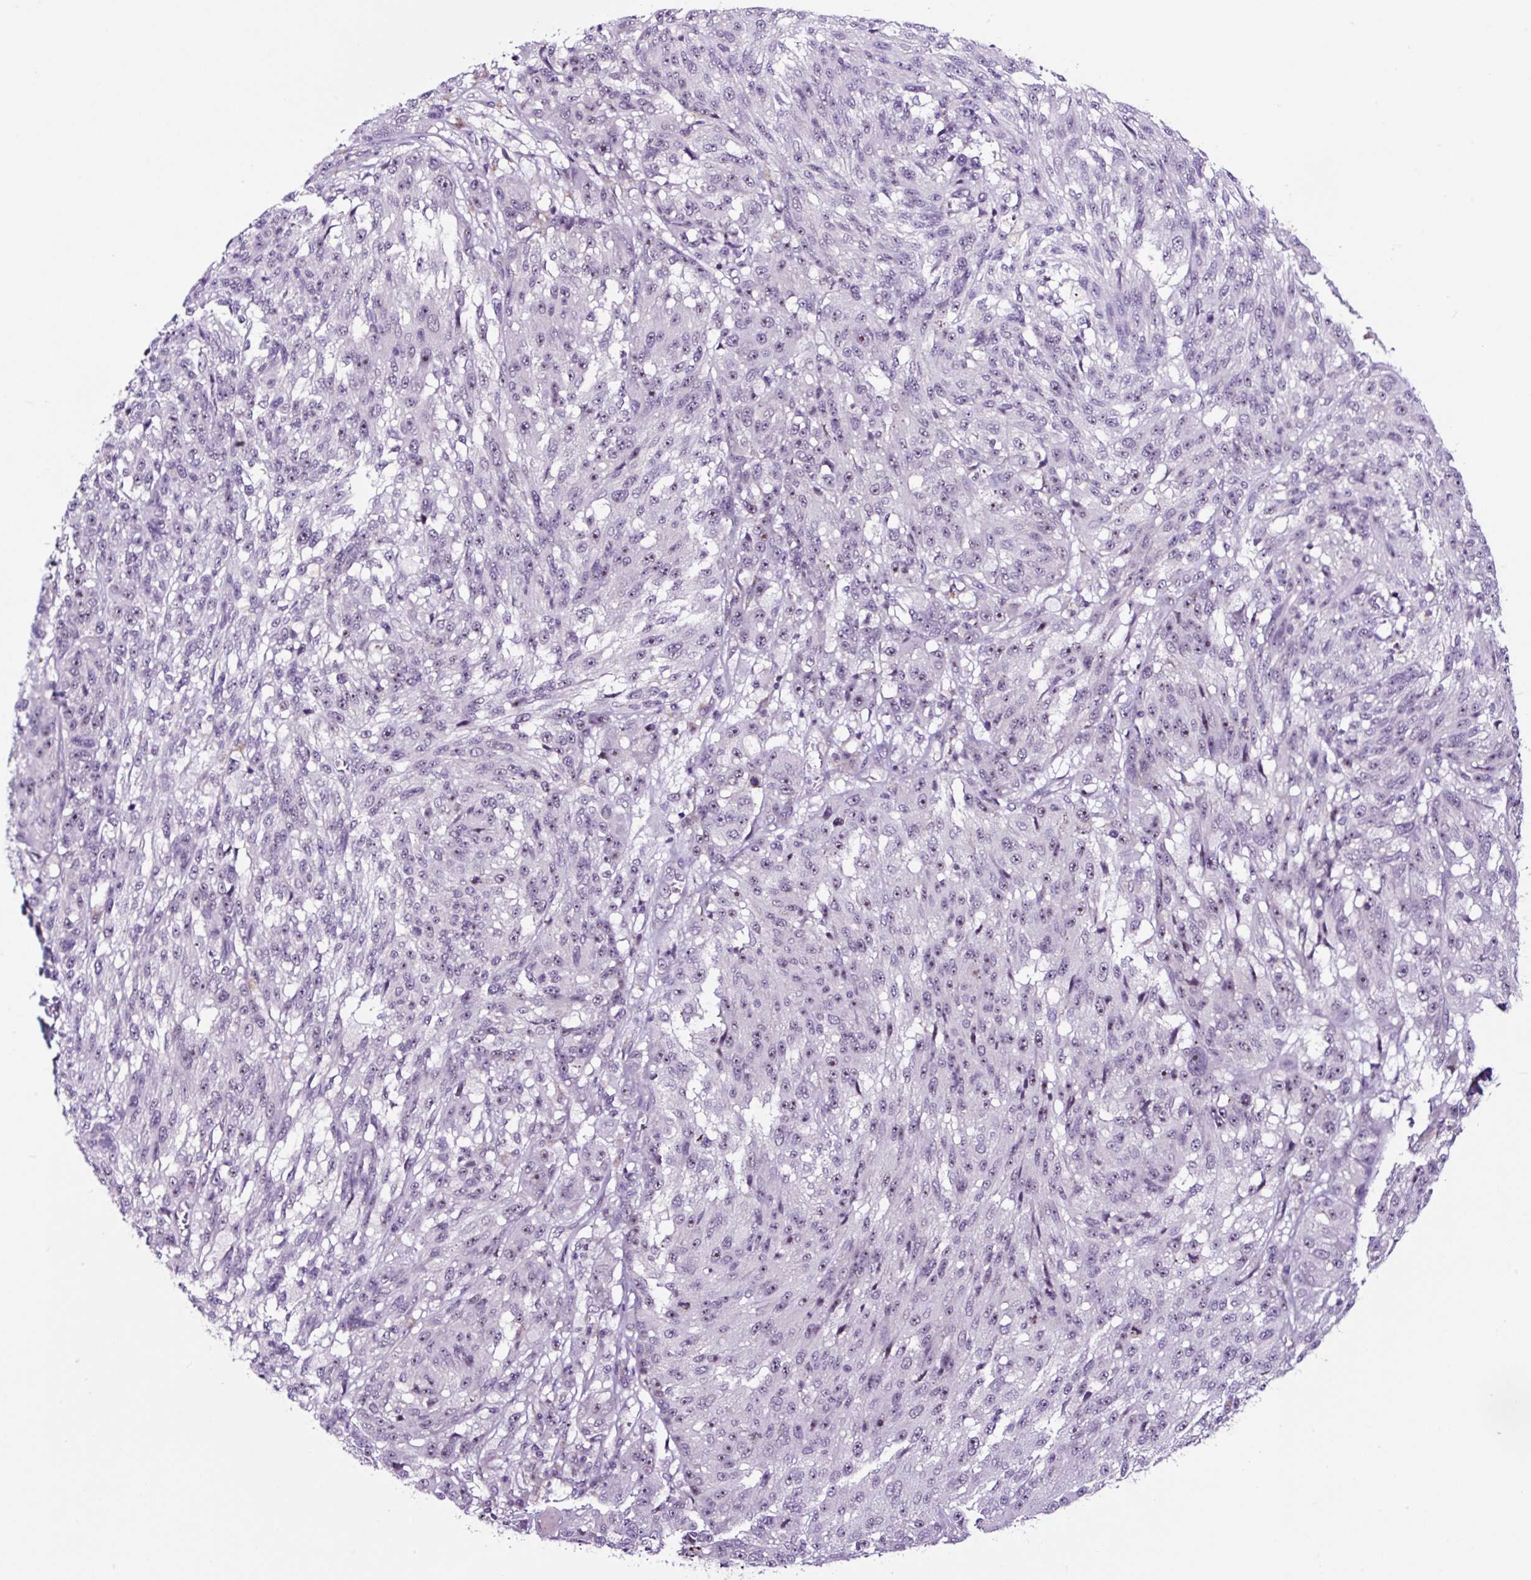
{"staining": {"intensity": "weak", "quantity": "25%-75%", "location": "nuclear"}, "tissue": "melanoma", "cell_type": "Tumor cells", "image_type": "cancer", "snomed": [{"axis": "morphology", "description": "Malignant melanoma, NOS"}, {"axis": "topography", "description": "Skin"}], "caption": "Immunohistochemistry (IHC) staining of melanoma, which displays low levels of weak nuclear positivity in approximately 25%-75% of tumor cells indicating weak nuclear protein expression. The staining was performed using DAB (brown) for protein detection and nuclei were counterstained in hematoxylin (blue).", "gene": "NOM1", "patient": {"sex": "male", "age": 53}}